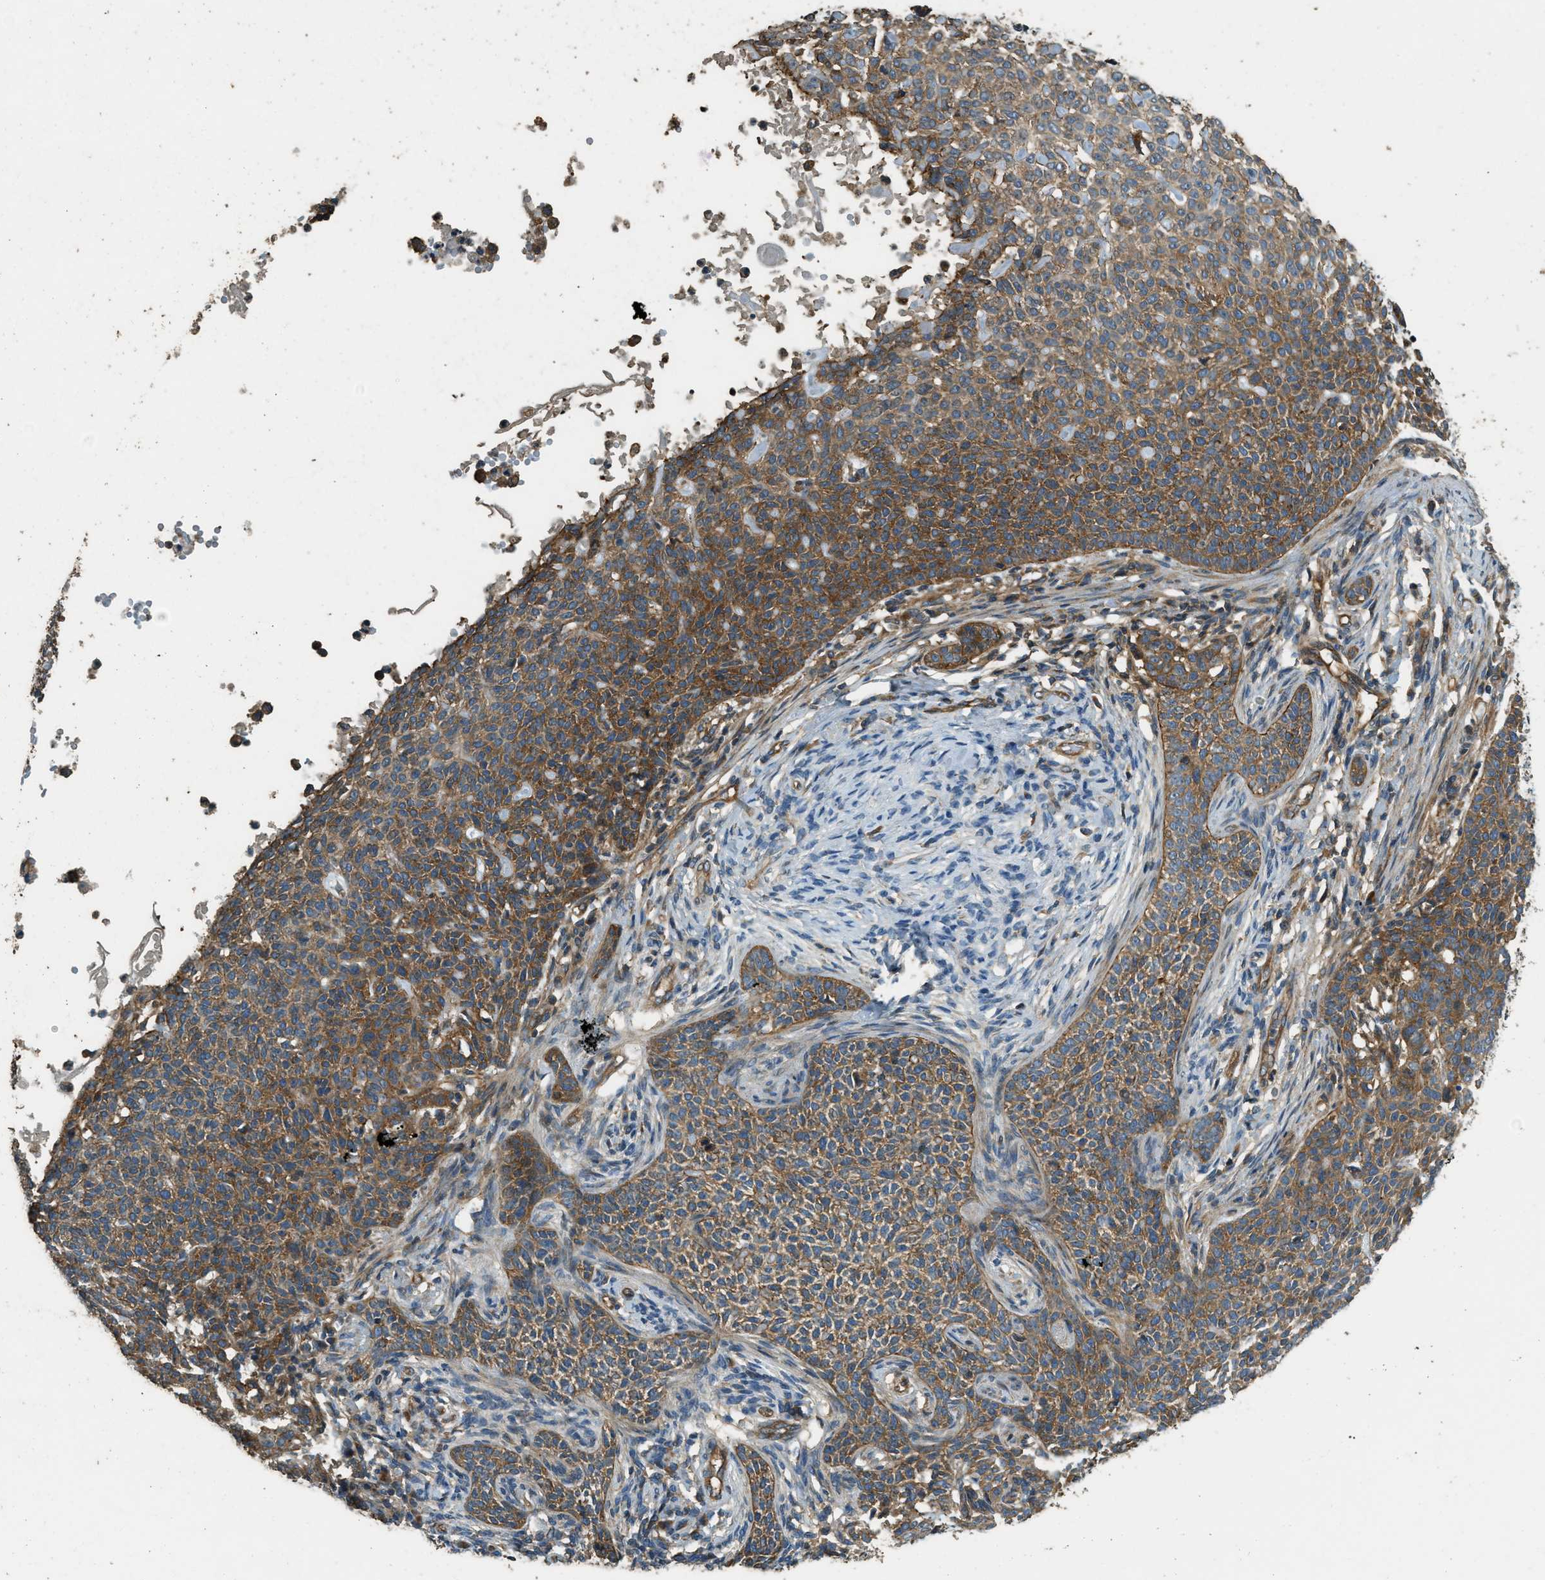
{"staining": {"intensity": "moderate", "quantity": ">75%", "location": "cytoplasmic/membranous"}, "tissue": "skin cancer", "cell_type": "Tumor cells", "image_type": "cancer", "snomed": [{"axis": "morphology", "description": "Normal tissue, NOS"}, {"axis": "morphology", "description": "Basal cell carcinoma"}, {"axis": "topography", "description": "Skin"}], "caption": "Human basal cell carcinoma (skin) stained for a protein (brown) displays moderate cytoplasmic/membranous positive positivity in approximately >75% of tumor cells.", "gene": "MARS1", "patient": {"sex": "male", "age": 87}}